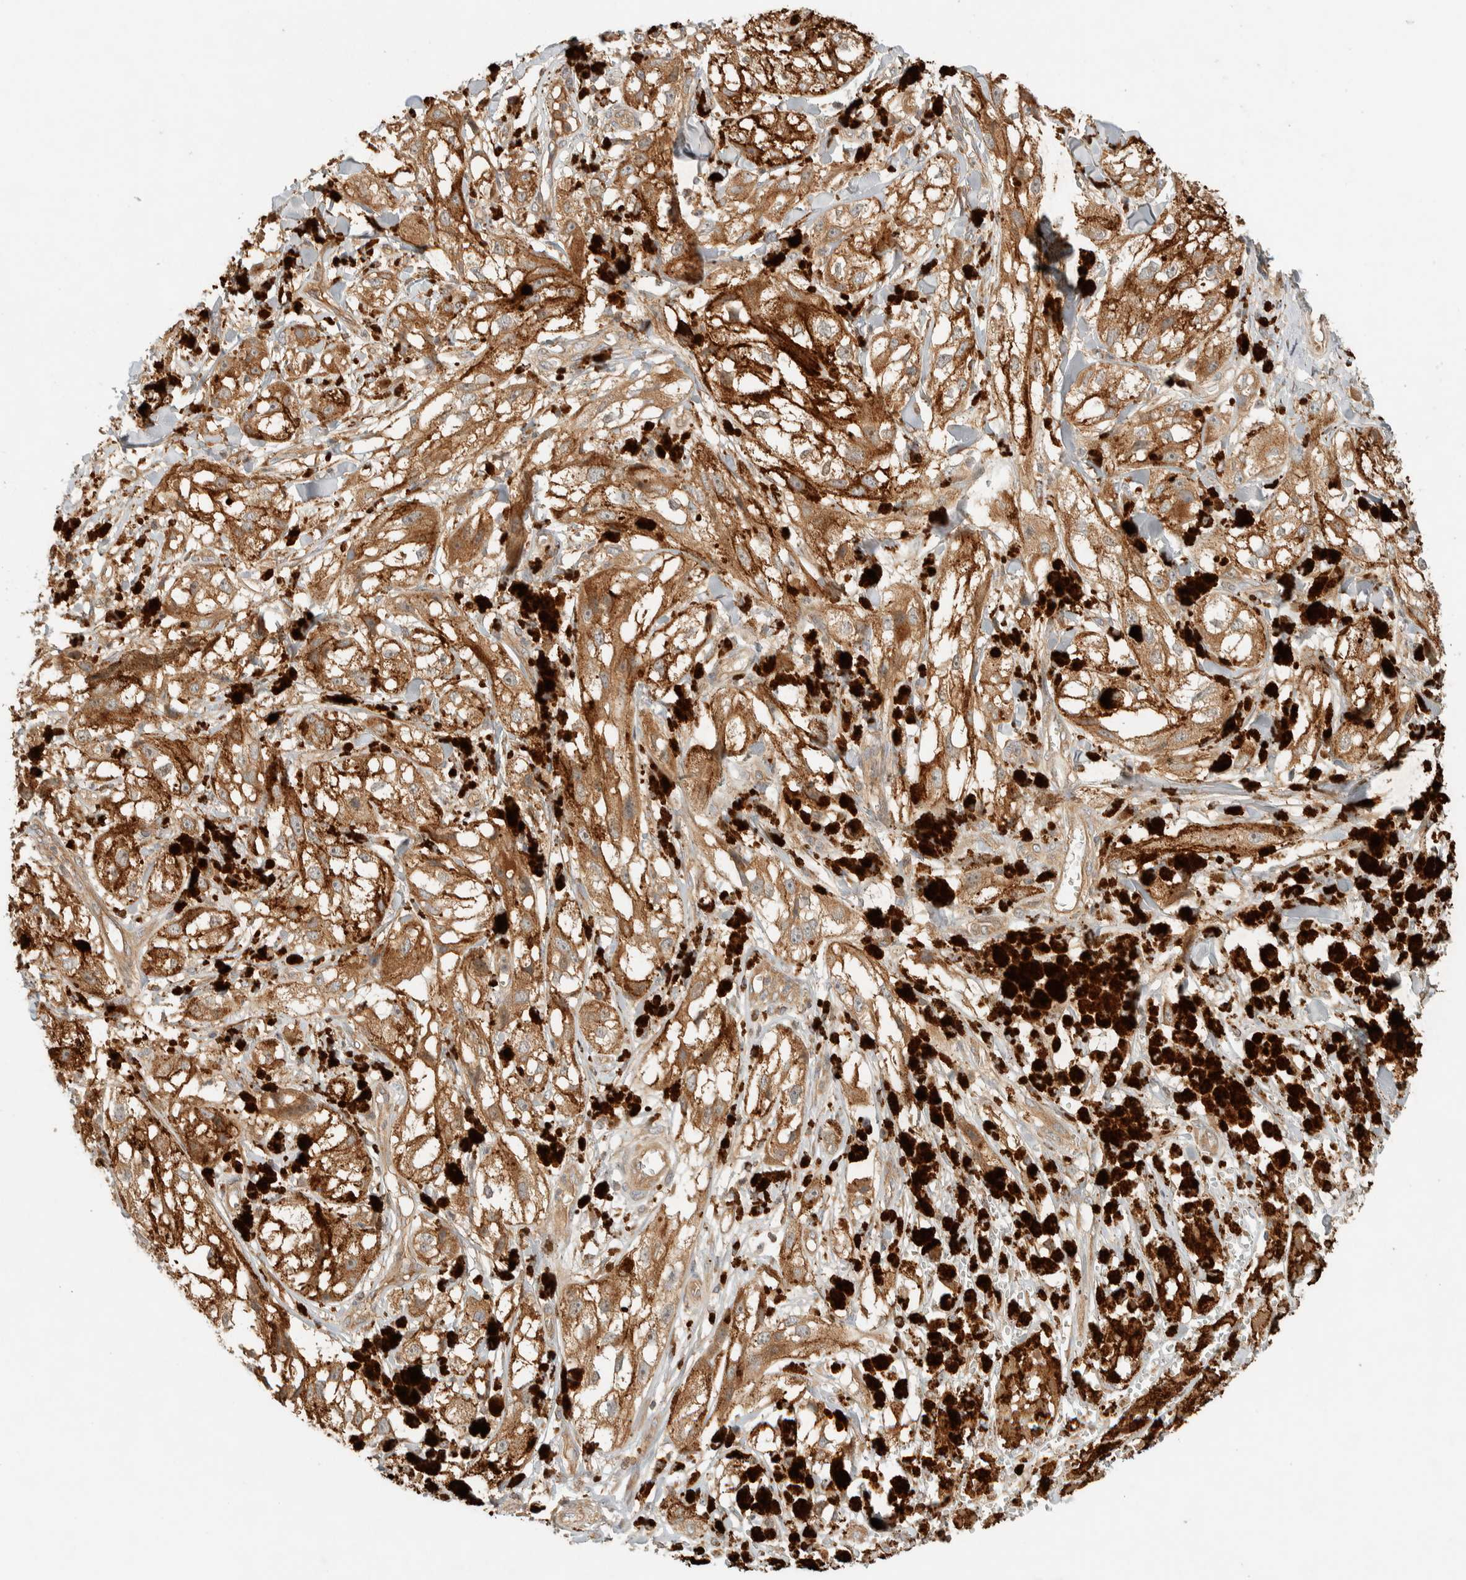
{"staining": {"intensity": "moderate", "quantity": ">75%", "location": "cytoplasmic/membranous"}, "tissue": "melanoma", "cell_type": "Tumor cells", "image_type": "cancer", "snomed": [{"axis": "morphology", "description": "Malignant melanoma, NOS"}, {"axis": "topography", "description": "Skin"}], "caption": "Protein staining of malignant melanoma tissue exhibits moderate cytoplasmic/membranous staining in approximately >75% of tumor cells.", "gene": "FAM167A", "patient": {"sex": "male", "age": 88}}